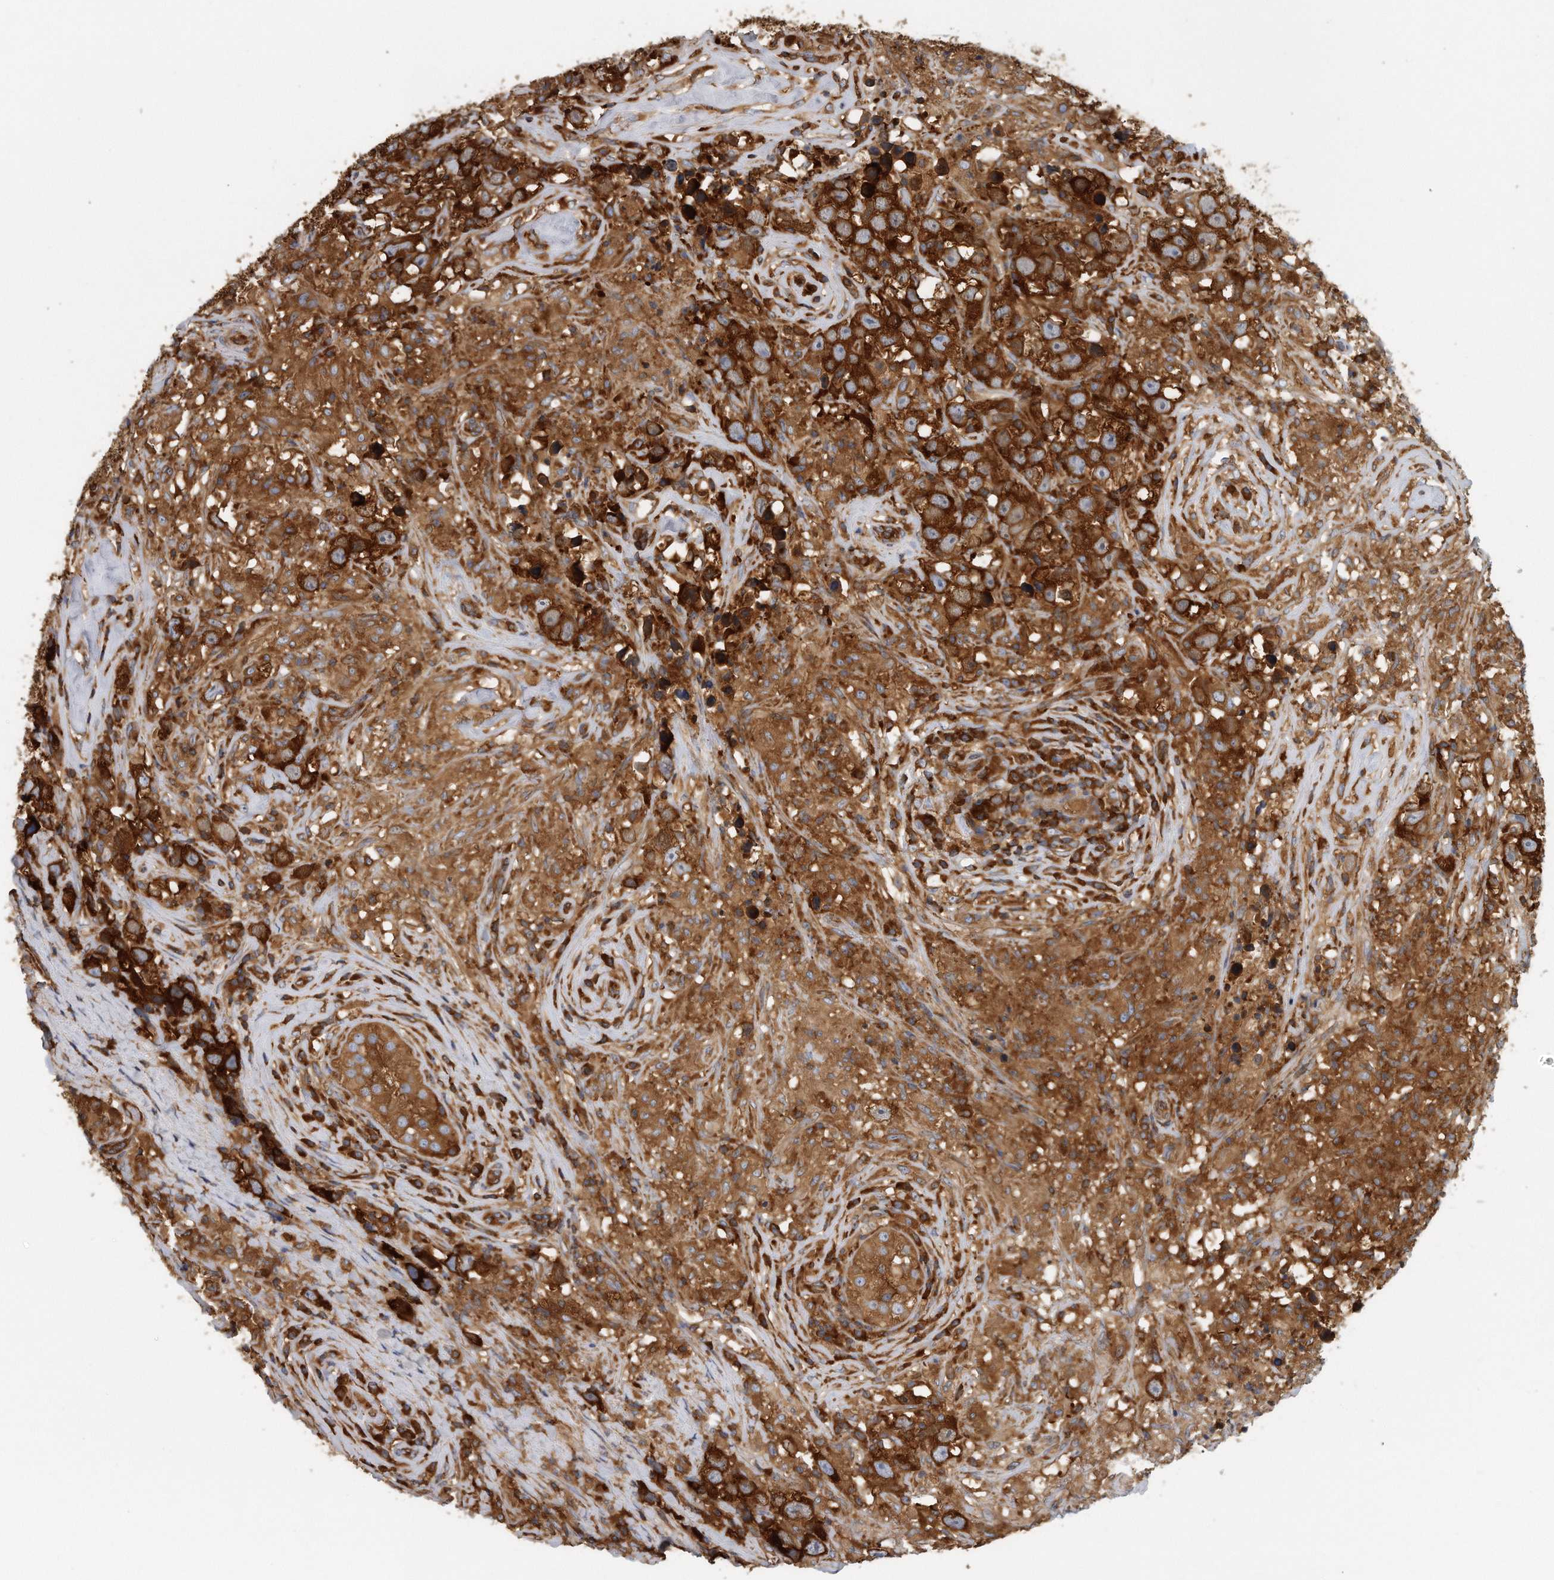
{"staining": {"intensity": "strong", "quantity": ">75%", "location": "cytoplasmic/membranous"}, "tissue": "testis cancer", "cell_type": "Tumor cells", "image_type": "cancer", "snomed": [{"axis": "morphology", "description": "Seminoma, NOS"}, {"axis": "topography", "description": "Testis"}], "caption": "Approximately >75% of tumor cells in testis cancer show strong cytoplasmic/membranous protein positivity as visualized by brown immunohistochemical staining.", "gene": "EIF3I", "patient": {"sex": "male", "age": 49}}